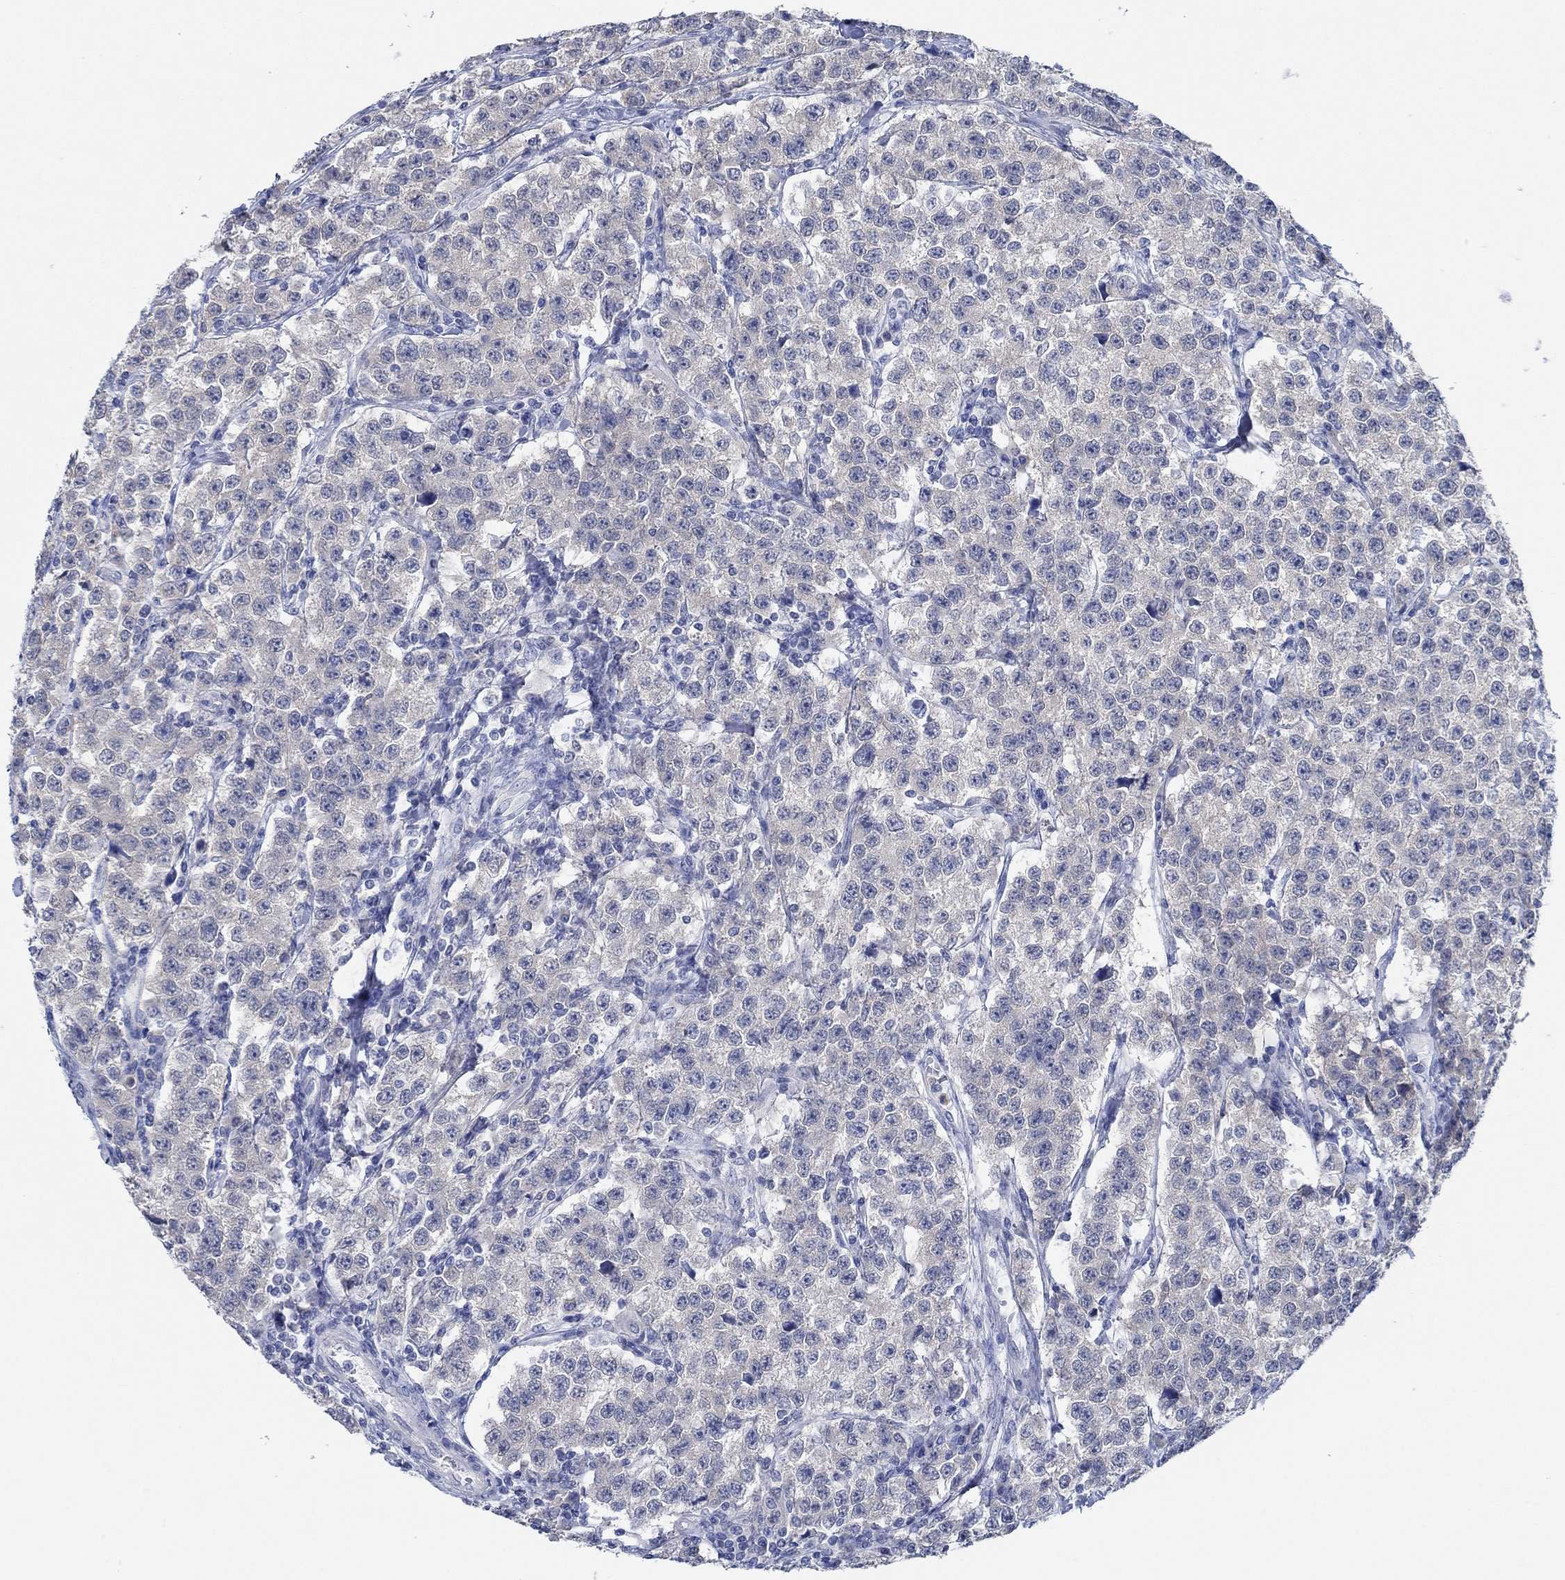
{"staining": {"intensity": "negative", "quantity": "none", "location": "none"}, "tissue": "testis cancer", "cell_type": "Tumor cells", "image_type": "cancer", "snomed": [{"axis": "morphology", "description": "Seminoma, NOS"}, {"axis": "topography", "description": "Testis"}], "caption": "High power microscopy histopathology image of an immunohistochemistry (IHC) photomicrograph of seminoma (testis), revealing no significant expression in tumor cells. (Immunohistochemistry, brightfield microscopy, high magnification).", "gene": "ZNF671", "patient": {"sex": "male", "age": 59}}